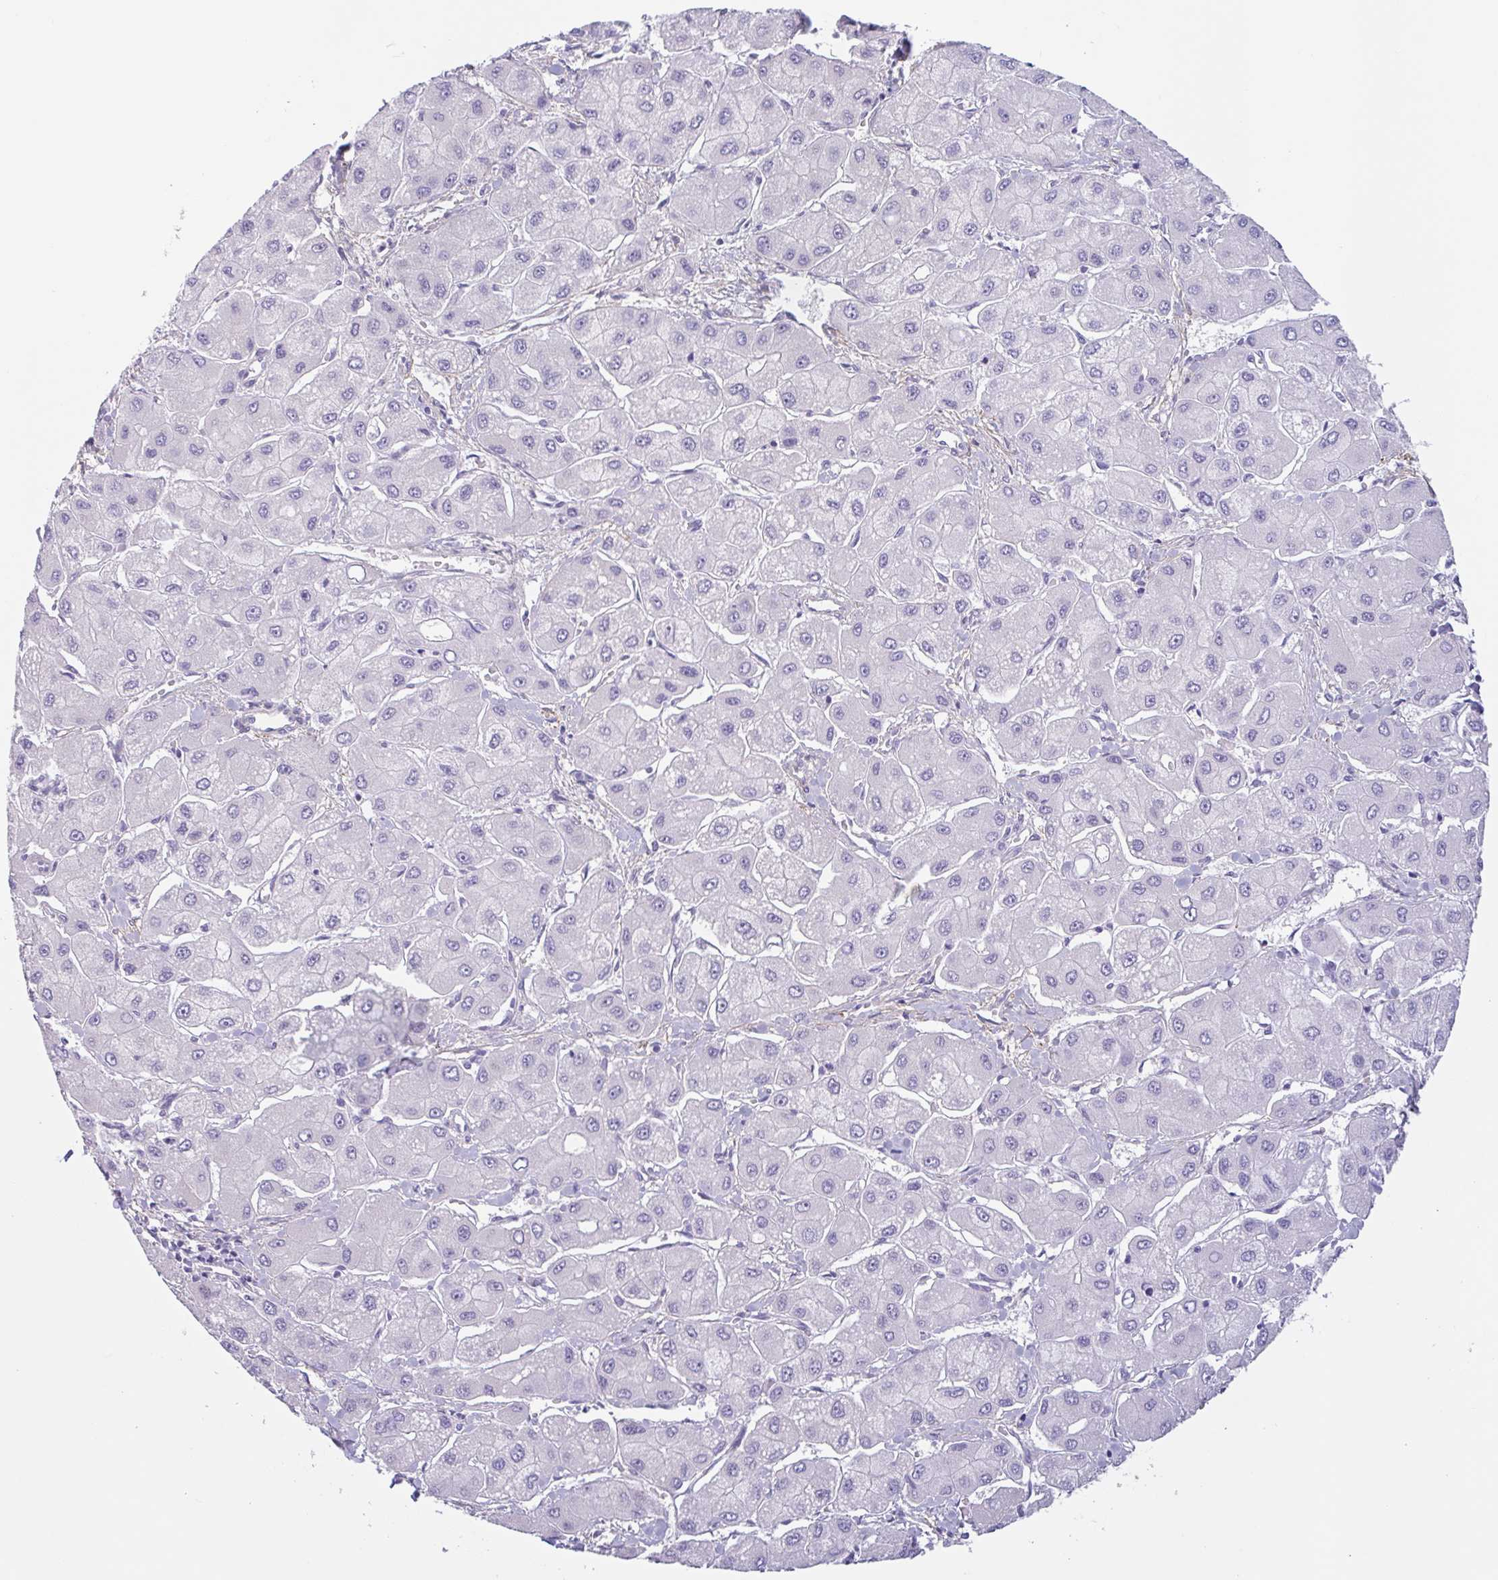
{"staining": {"intensity": "negative", "quantity": "none", "location": "none"}, "tissue": "liver cancer", "cell_type": "Tumor cells", "image_type": "cancer", "snomed": [{"axis": "morphology", "description": "Carcinoma, Hepatocellular, NOS"}, {"axis": "topography", "description": "Liver"}], "caption": "This is a photomicrograph of IHC staining of liver cancer, which shows no staining in tumor cells.", "gene": "MYH10", "patient": {"sex": "male", "age": 40}}